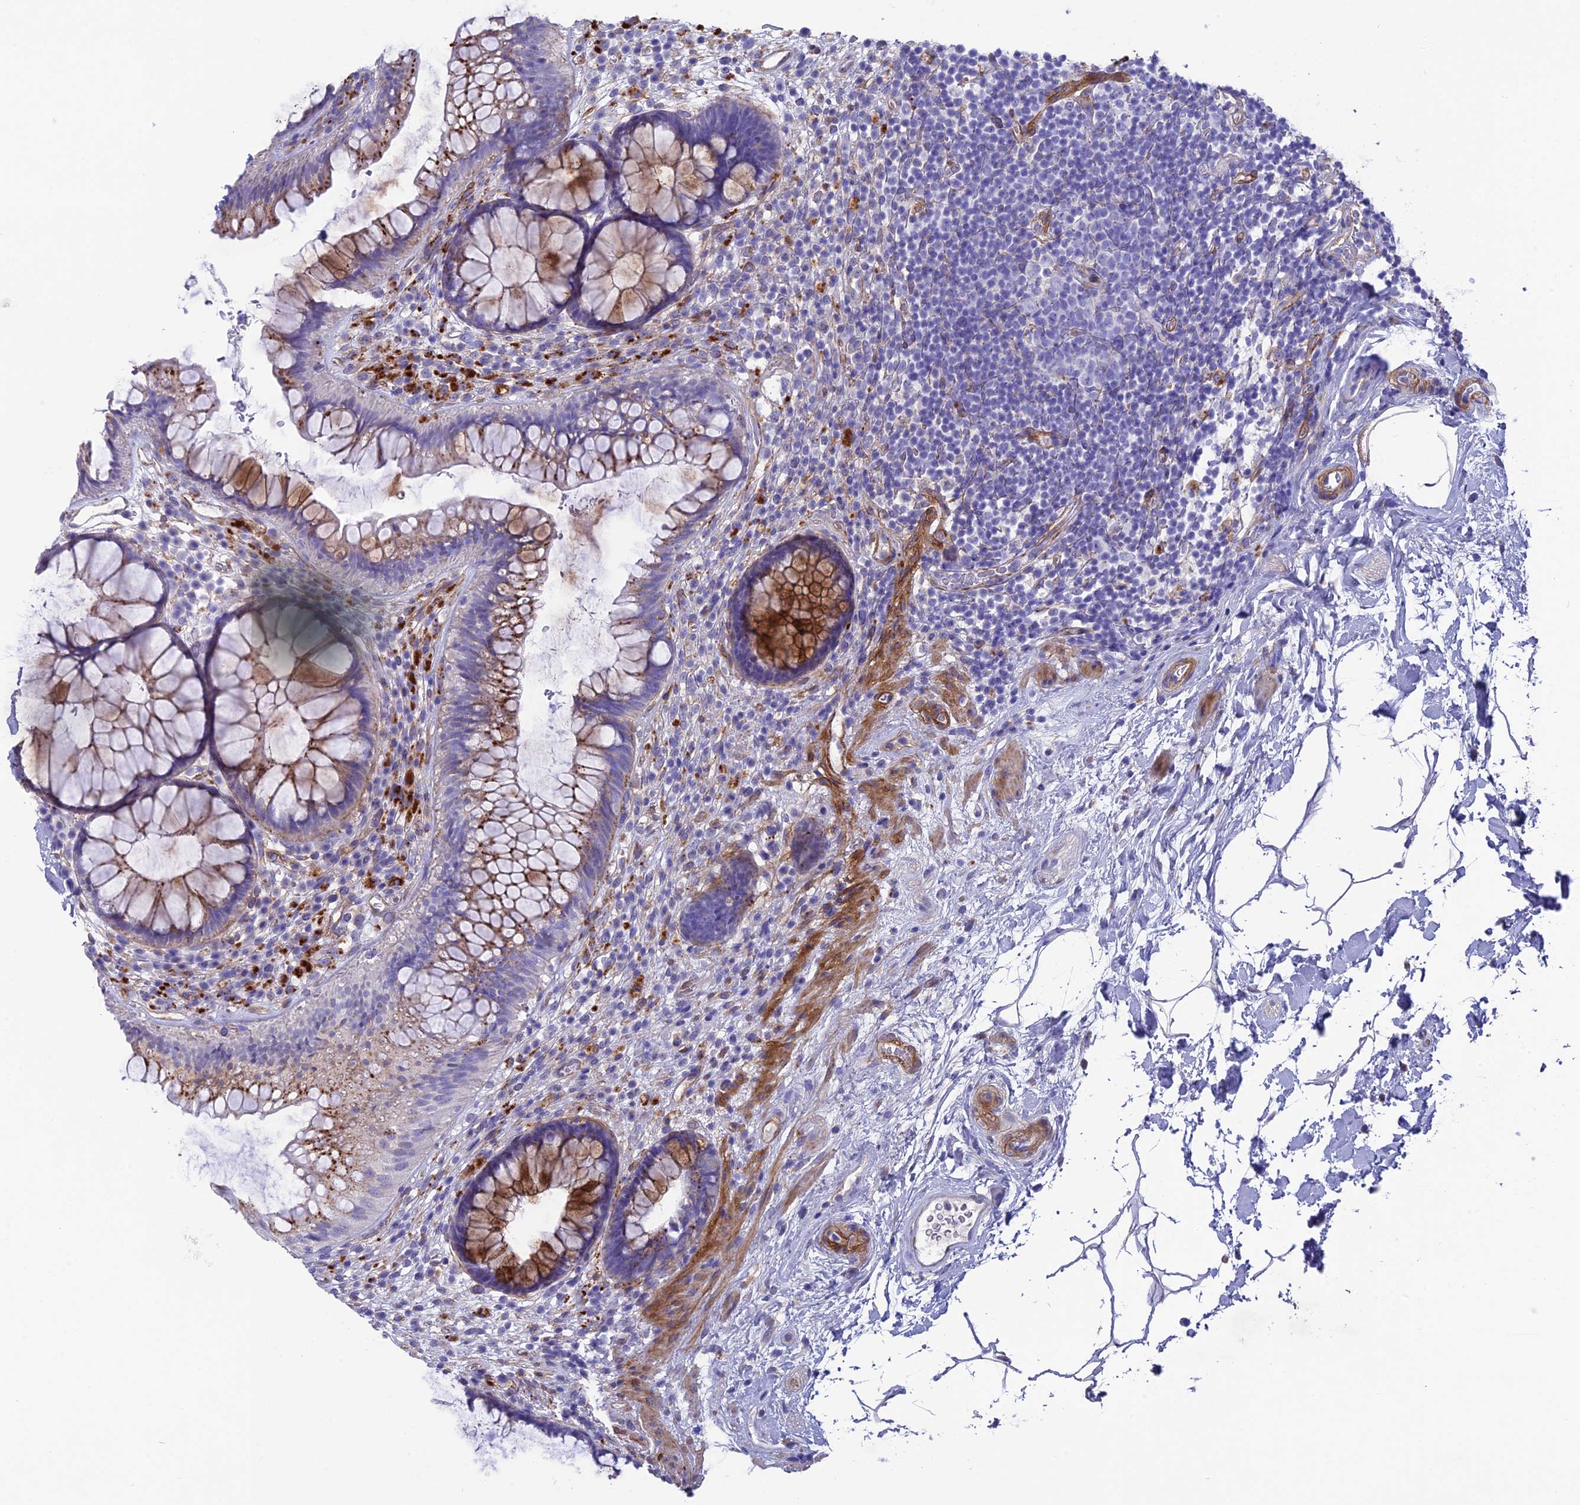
{"staining": {"intensity": "moderate", "quantity": ">75%", "location": "cytoplasmic/membranous"}, "tissue": "rectum", "cell_type": "Glandular cells", "image_type": "normal", "snomed": [{"axis": "morphology", "description": "Normal tissue, NOS"}, {"axis": "topography", "description": "Rectum"}], "caption": "Immunohistochemical staining of normal rectum shows moderate cytoplasmic/membranous protein expression in approximately >75% of glandular cells.", "gene": "TNS1", "patient": {"sex": "male", "age": 51}}